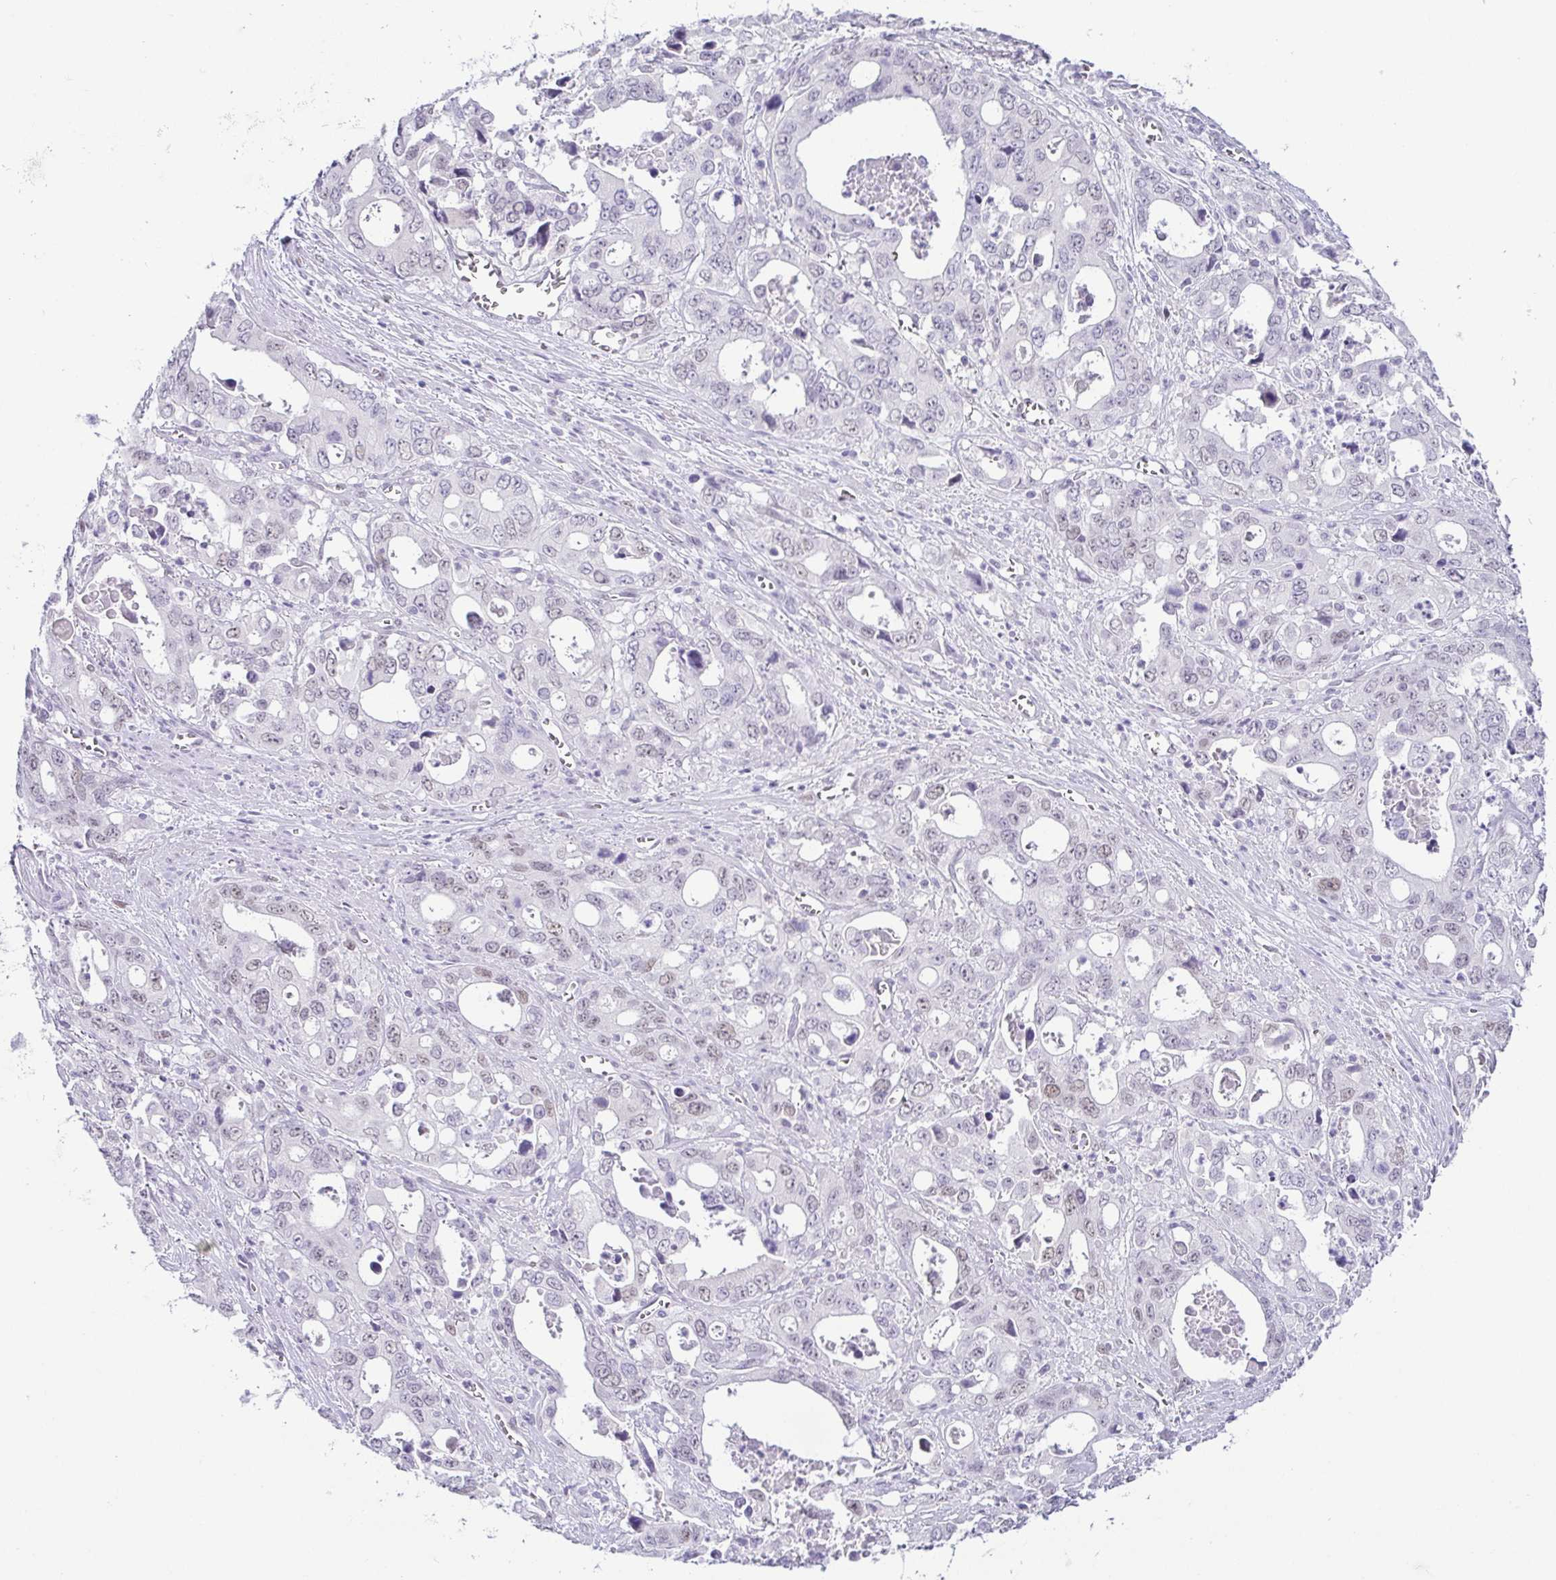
{"staining": {"intensity": "negative", "quantity": "none", "location": "none"}, "tissue": "stomach cancer", "cell_type": "Tumor cells", "image_type": "cancer", "snomed": [{"axis": "morphology", "description": "Adenocarcinoma, NOS"}, {"axis": "topography", "description": "Stomach, upper"}], "caption": "High magnification brightfield microscopy of stomach adenocarcinoma stained with DAB (3,3'-diaminobenzidine) (brown) and counterstained with hematoxylin (blue): tumor cells show no significant expression. (DAB (3,3'-diaminobenzidine) immunohistochemistry with hematoxylin counter stain).", "gene": "TCF3", "patient": {"sex": "male", "age": 74}}